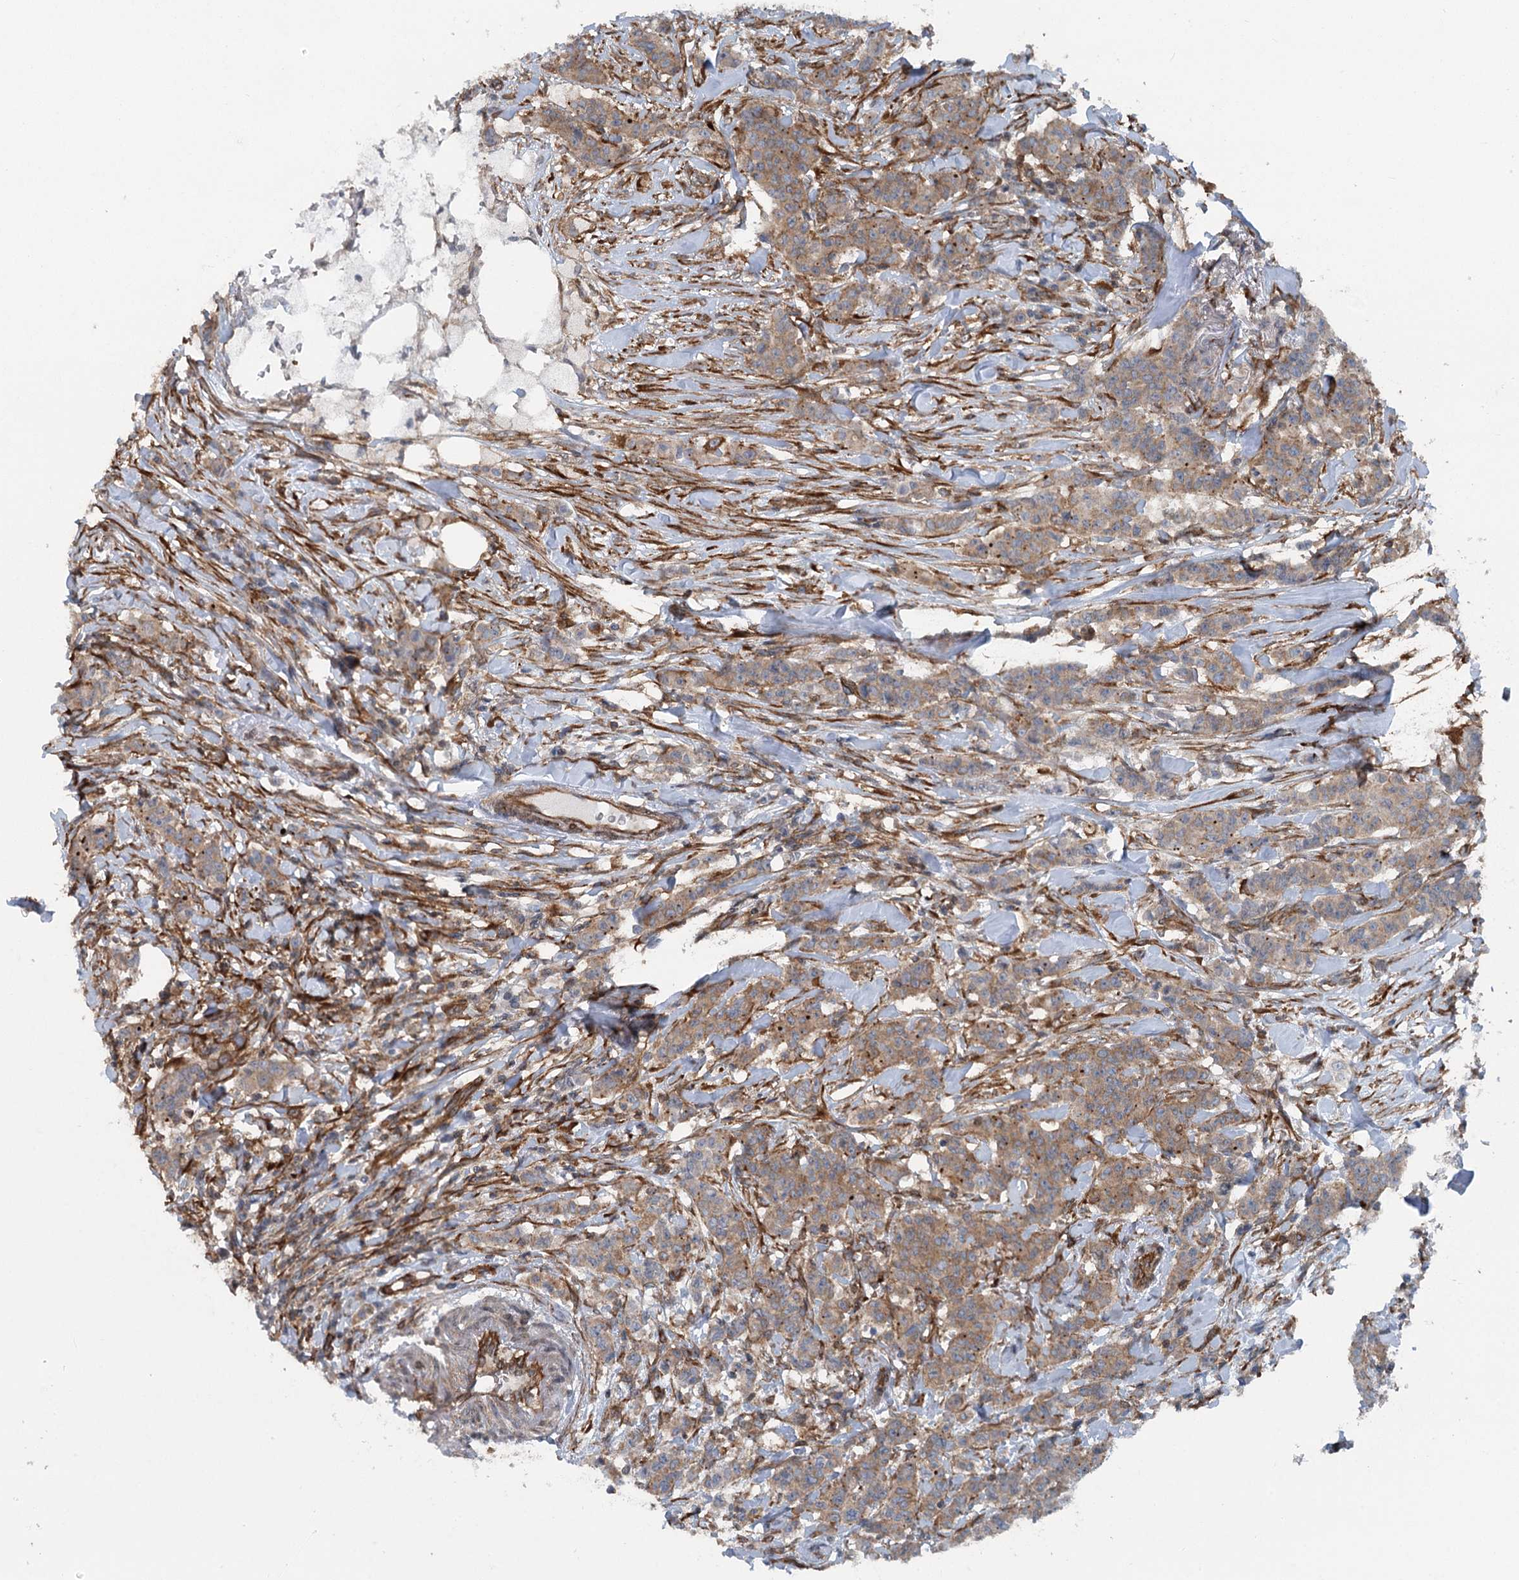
{"staining": {"intensity": "moderate", "quantity": ">75%", "location": "cytoplasmic/membranous"}, "tissue": "breast cancer", "cell_type": "Tumor cells", "image_type": "cancer", "snomed": [{"axis": "morphology", "description": "Duct carcinoma"}, {"axis": "topography", "description": "Breast"}], "caption": "Immunohistochemical staining of human breast invasive ductal carcinoma reveals medium levels of moderate cytoplasmic/membranous protein positivity in approximately >75% of tumor cells.", "gene": "IQSEC1", "patient": {"sex": "female", "age": 40}}